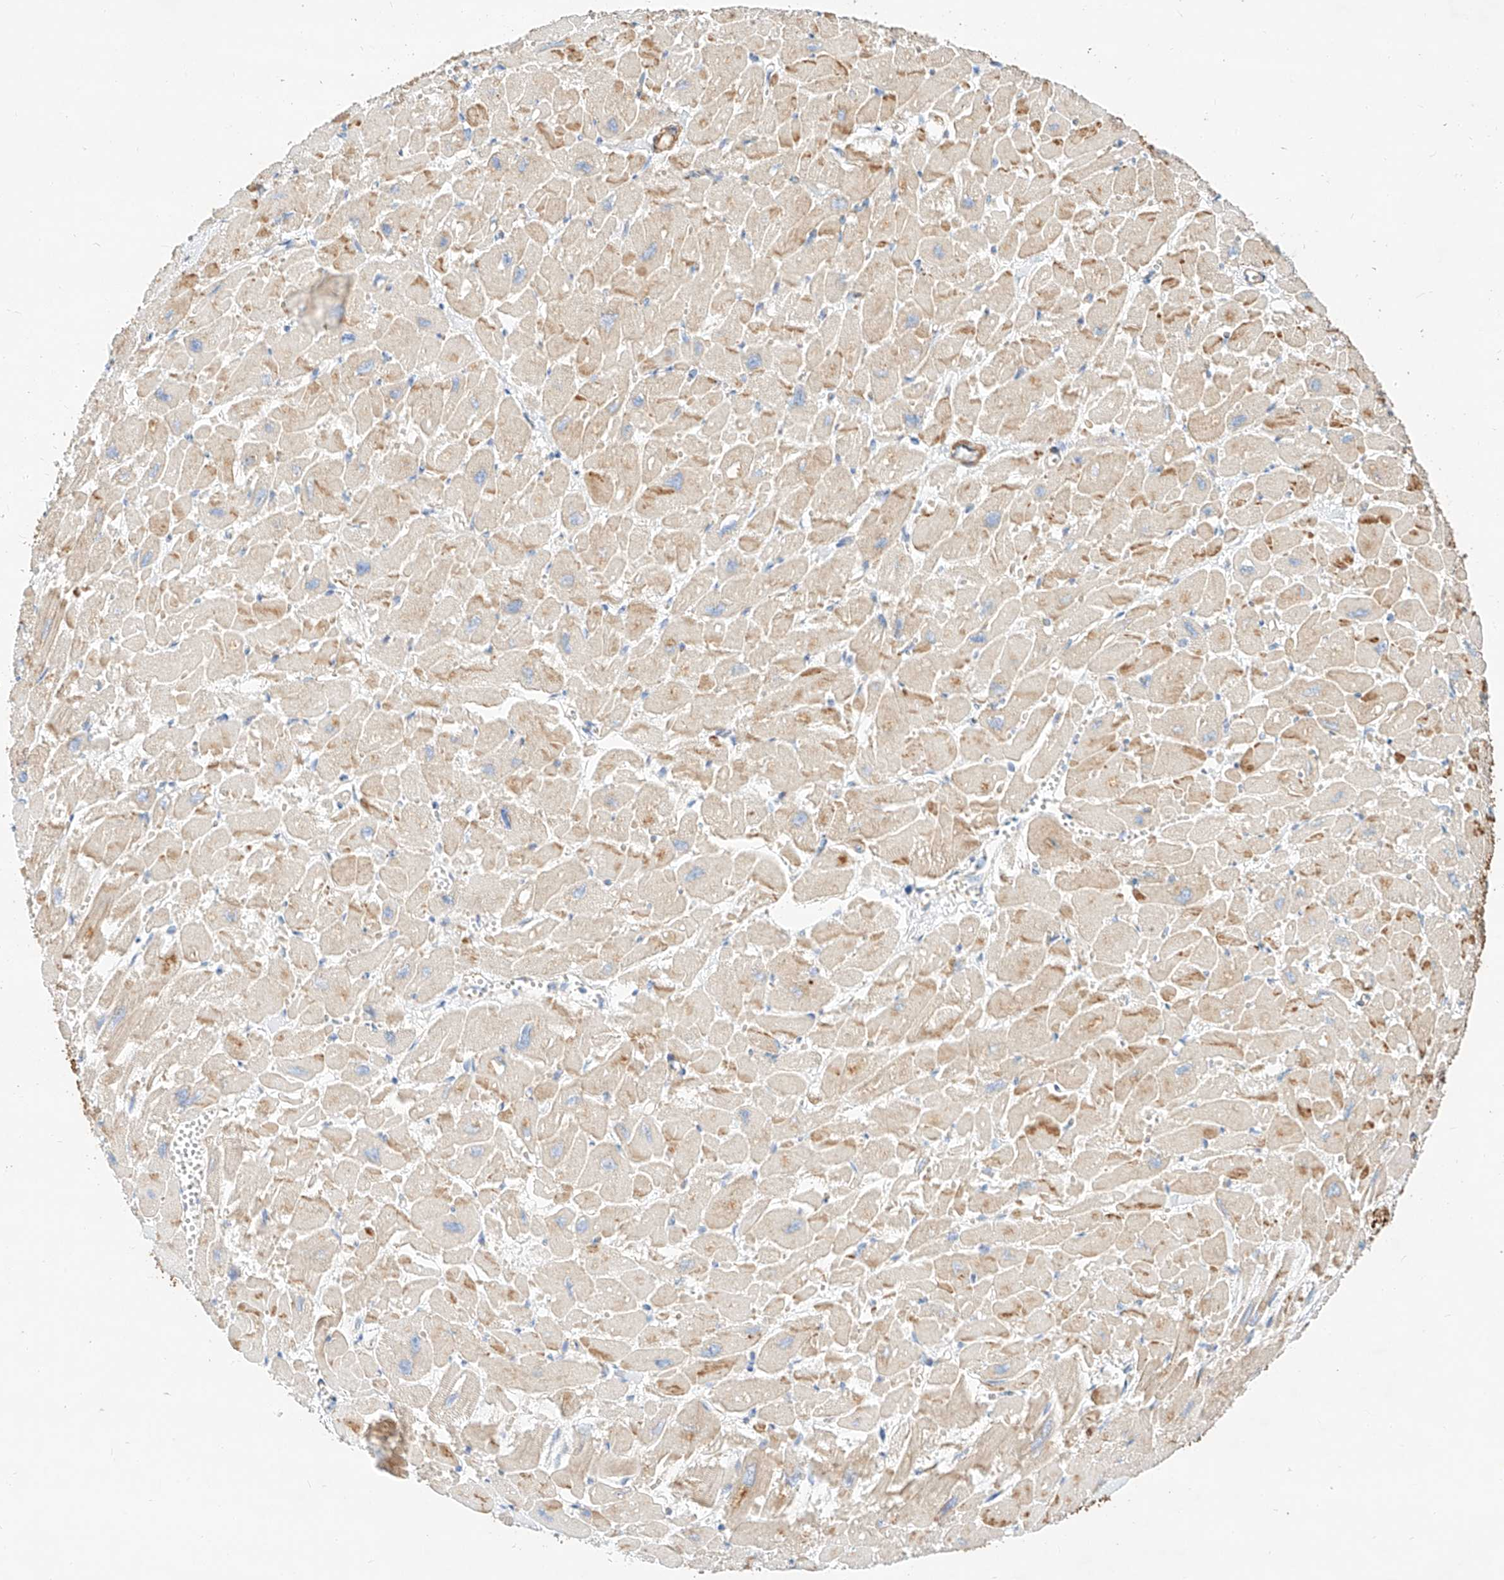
{"staining": {"intensity": "moderate", "quantity": "25%-75%", "location": "cytoplasmic/membranous"}, "tissue": "heart muscle", "cell_type": "Cardiomyocytes", "image_type": "normal", "snomed": [{"axis": "morphology", "description": "Normal tissue, NOS"}, {"axis": "topography", "description": "Heart"}], "caption": "Protein positivity by IHC shows moderate cytoplasmic/membranous staining in about 25%-75% of cardiomyocytes in unremarkable heart muscle.", "gene": "KCNH5", "patient": {"sex": "male", "age": 54}}